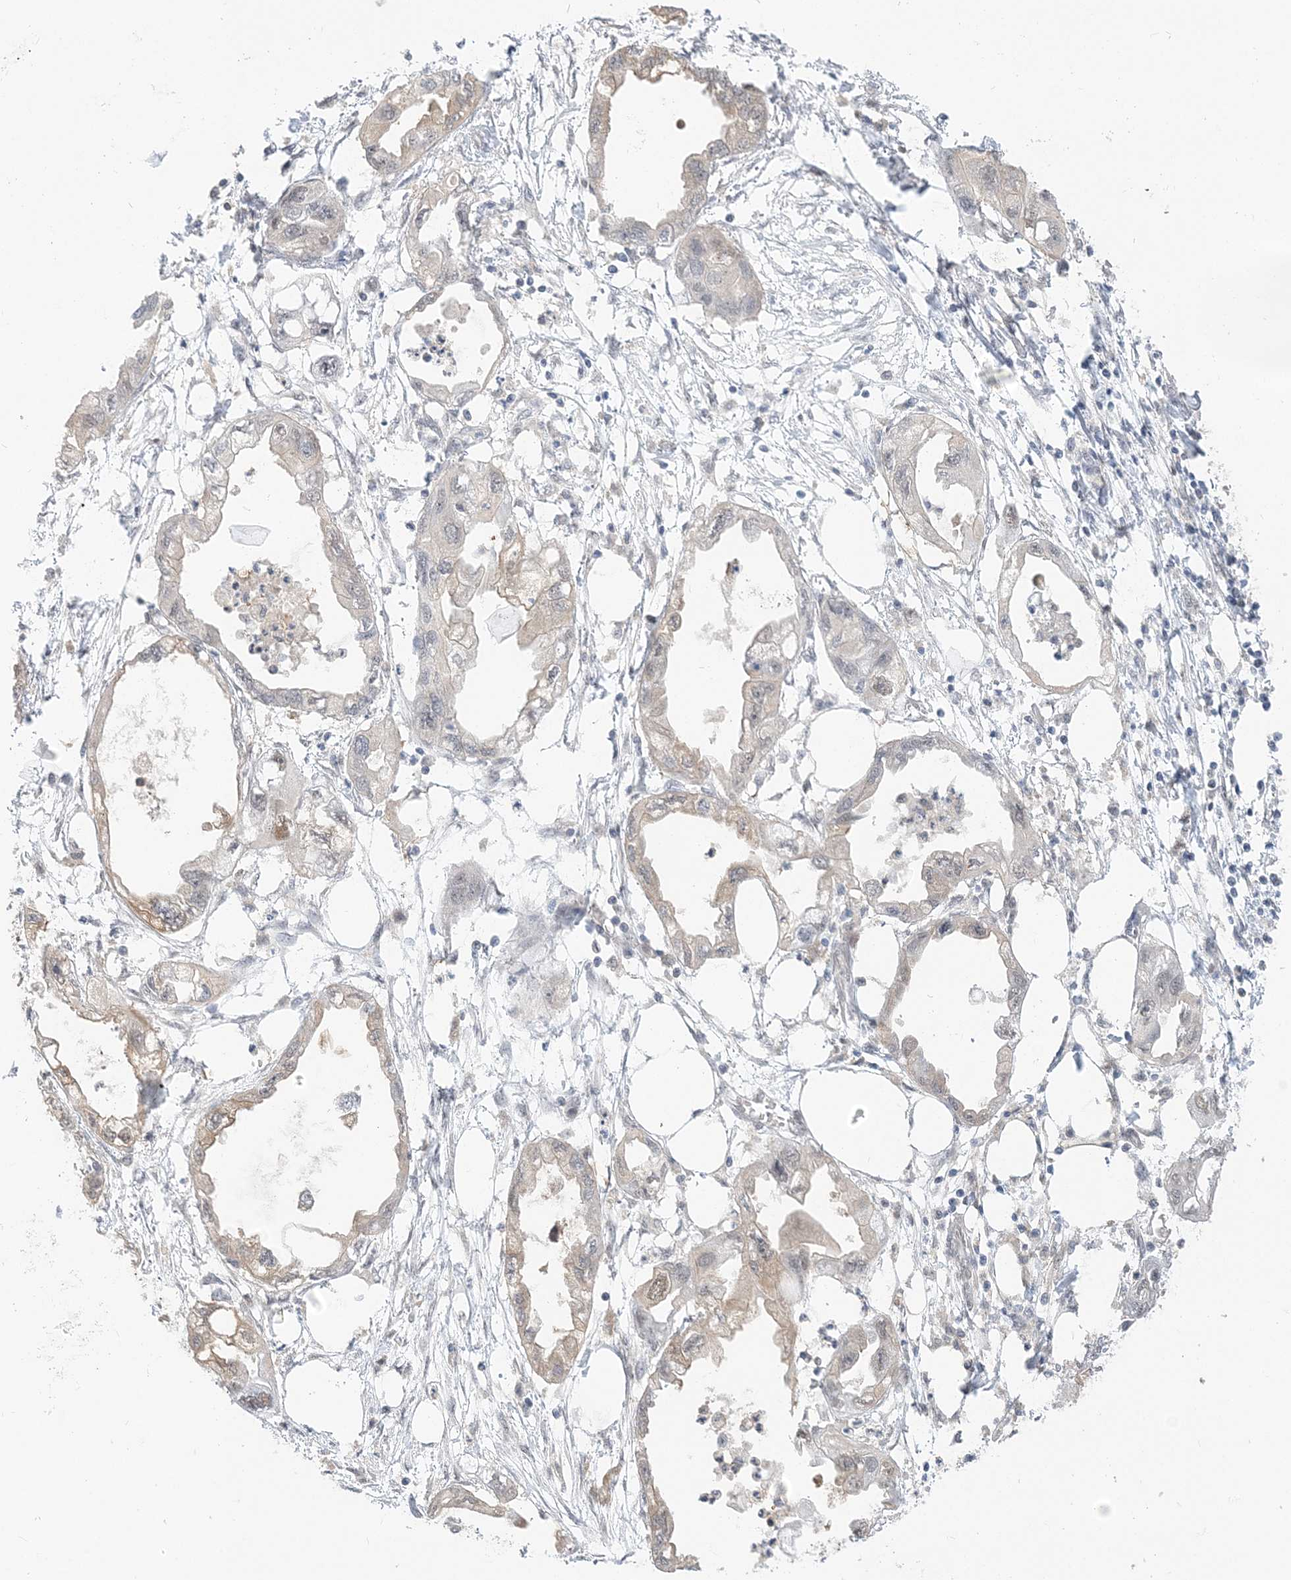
{"staining": {"intensity": "weak", "quantity": "<25%", "location": "cytoplasmic/membranous"}, "tissue": "endometrial cancer", "cell_type": "Tumor cells", "image_type": "cancer", "snomed": [{"axis": "morphology", "description": "Adenocarcinoma, NOS"}, {"axis": "morphology", "description": "Adenocarcinoma, metastatic, NOS"}, {"axis": "topography", "description": "Adipose tissue"}, {"axis": "topography", "description": "Endometrium"}], "caption": "Protein analysis of endometrial cancer shows no significant expression in tumor cells.", "gene": "THADA", "patient": {"sex": "female", "age": 67}}